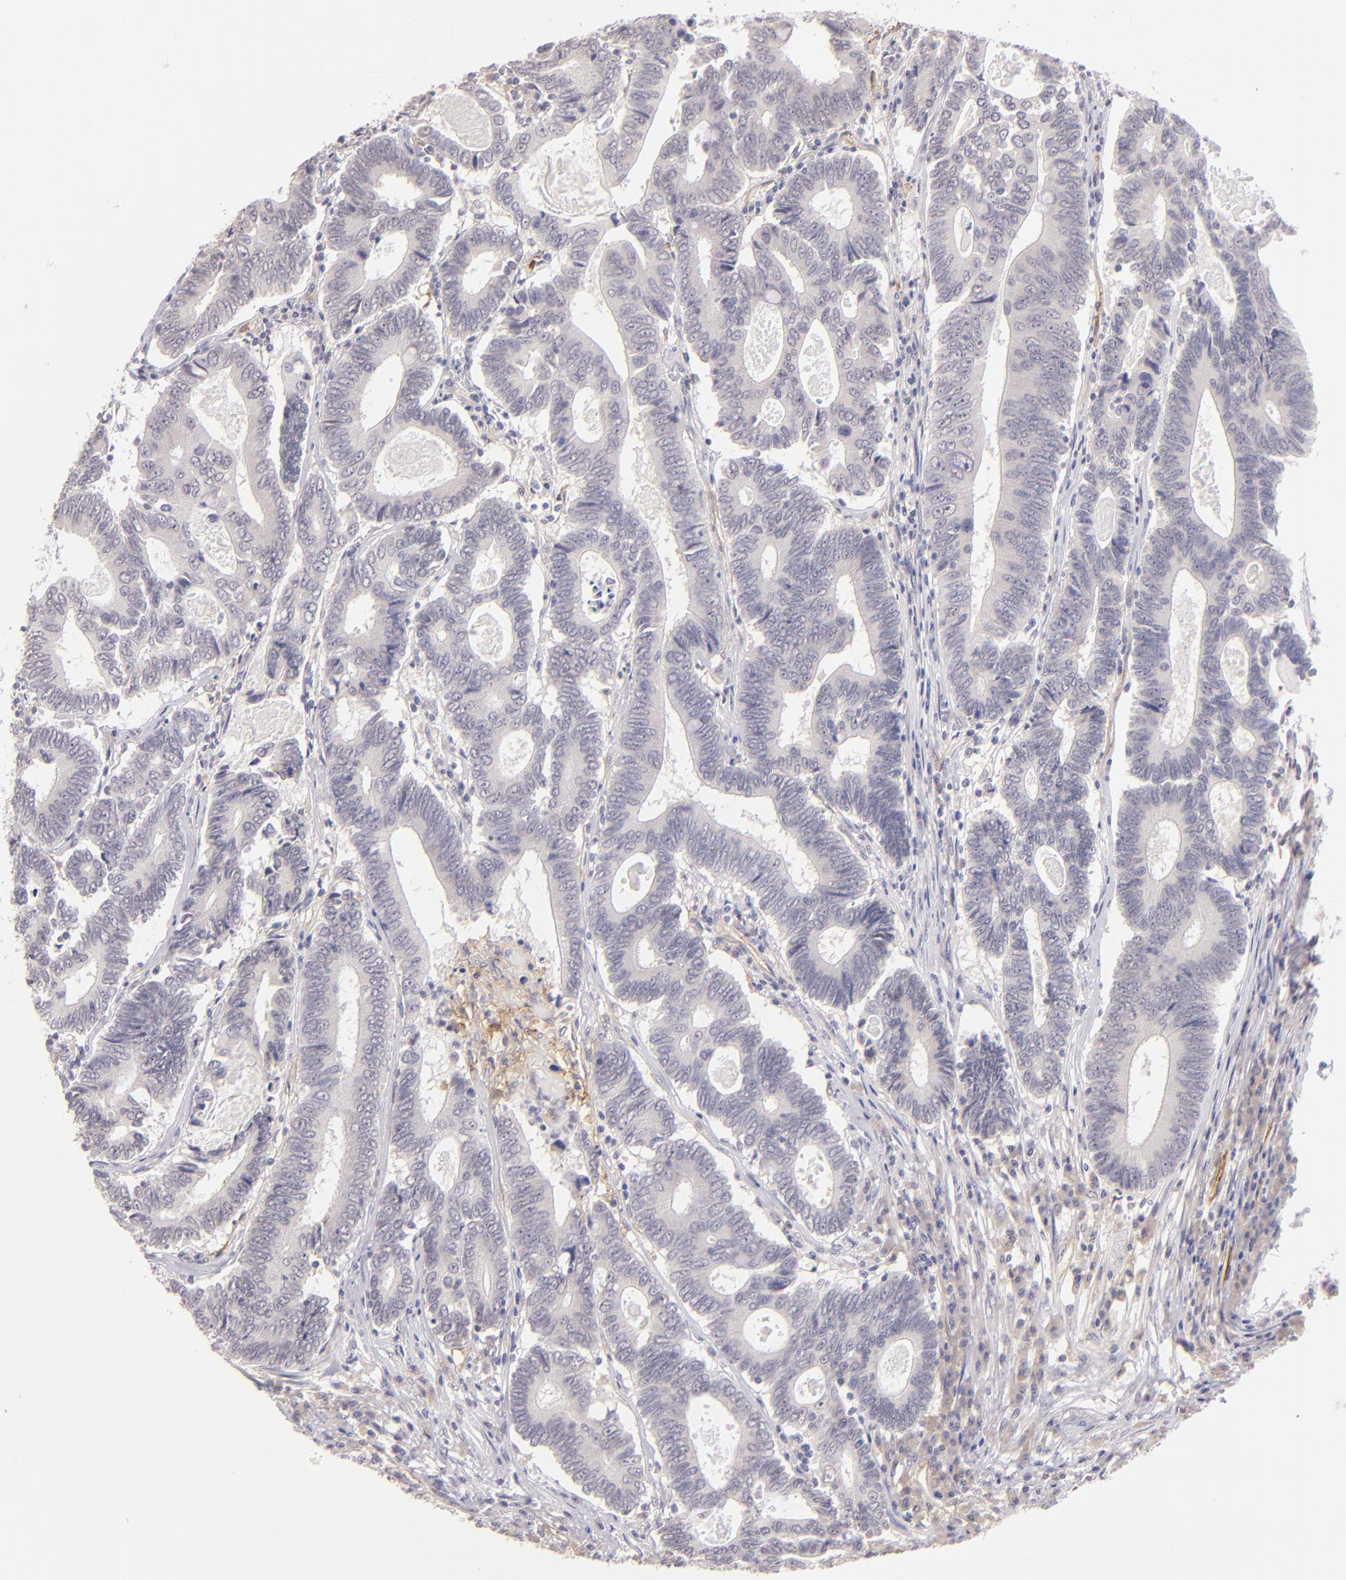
{"staining": {"intensity": "negative", "quantity": "none", "location": "none"}, "tissue": "colorectal cancer", "cell_type": "Tumor cells", "image_type": "cancer", "snomed": [{"axis": "morphology", "description": "Adenocarcinoma, NOS"}, {"axis": "topography", "description": "Colon"}], "caption": "Colorectal cancer (adenocarcinoma) was stained to show a protein in brown. There is no significant expression in tumor cells. (DAB (3,3'-diaminobenzidine) immunohistochemistry (IHC), high magnification).", "gene": "THBD", "patient": {"sex": "female", "age": 78}}